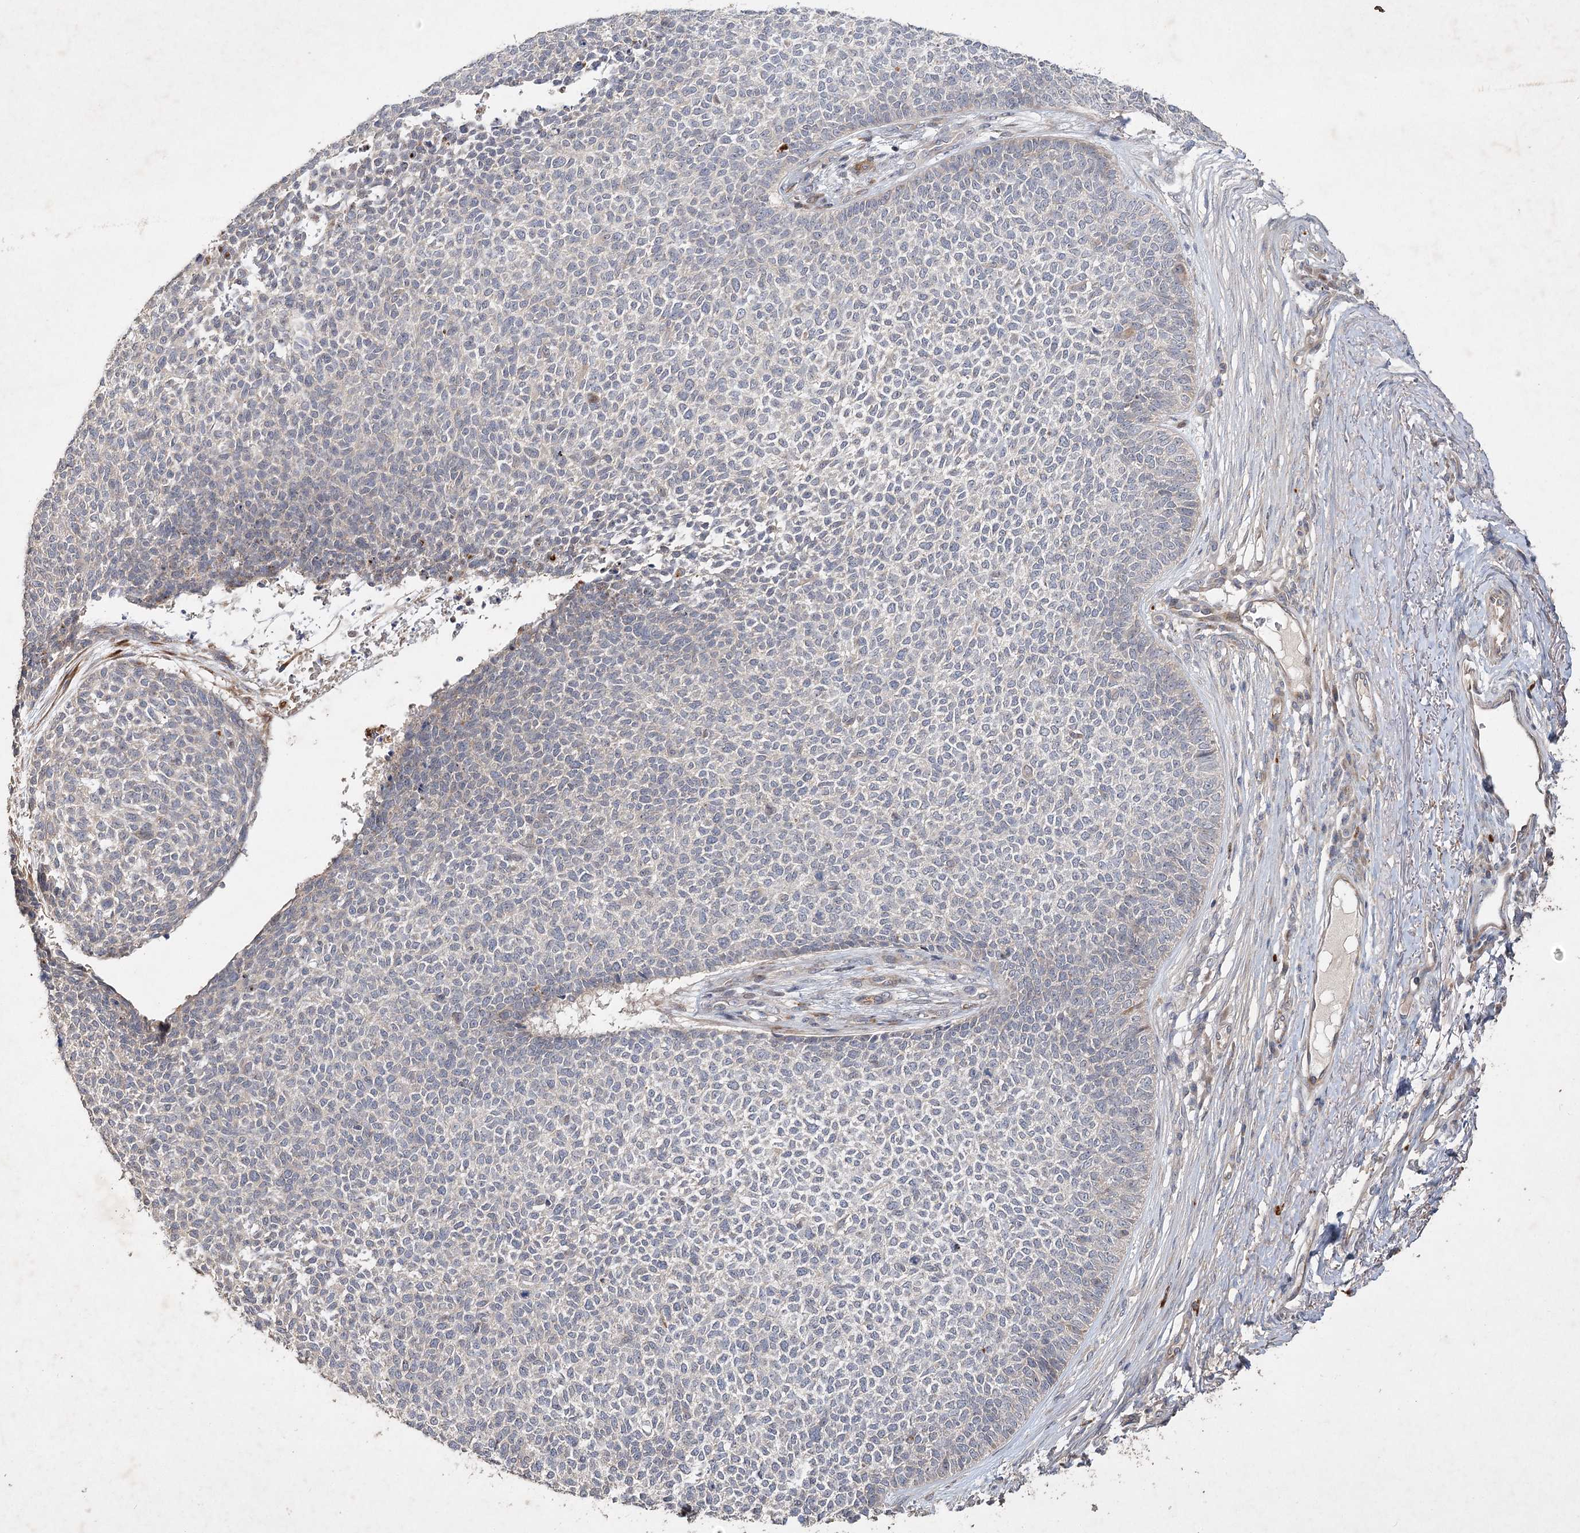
{"staining": {"intensity": "negative", "quantity": "none", "location": "none"}, "tissue": "skin cancer", "cell_type": "Tumor cells", "image_type": "cancer", "snomed": [{"axis": "morphology", "description": "Basal cell carcinoma"}, {"axis": "topography", "description": "Skin"}], "caption": "Tumor cells show no significant expression in skin cancer.", "gene": "IRAK1BP1", "patient": {"sex": "female", "age": 84}}